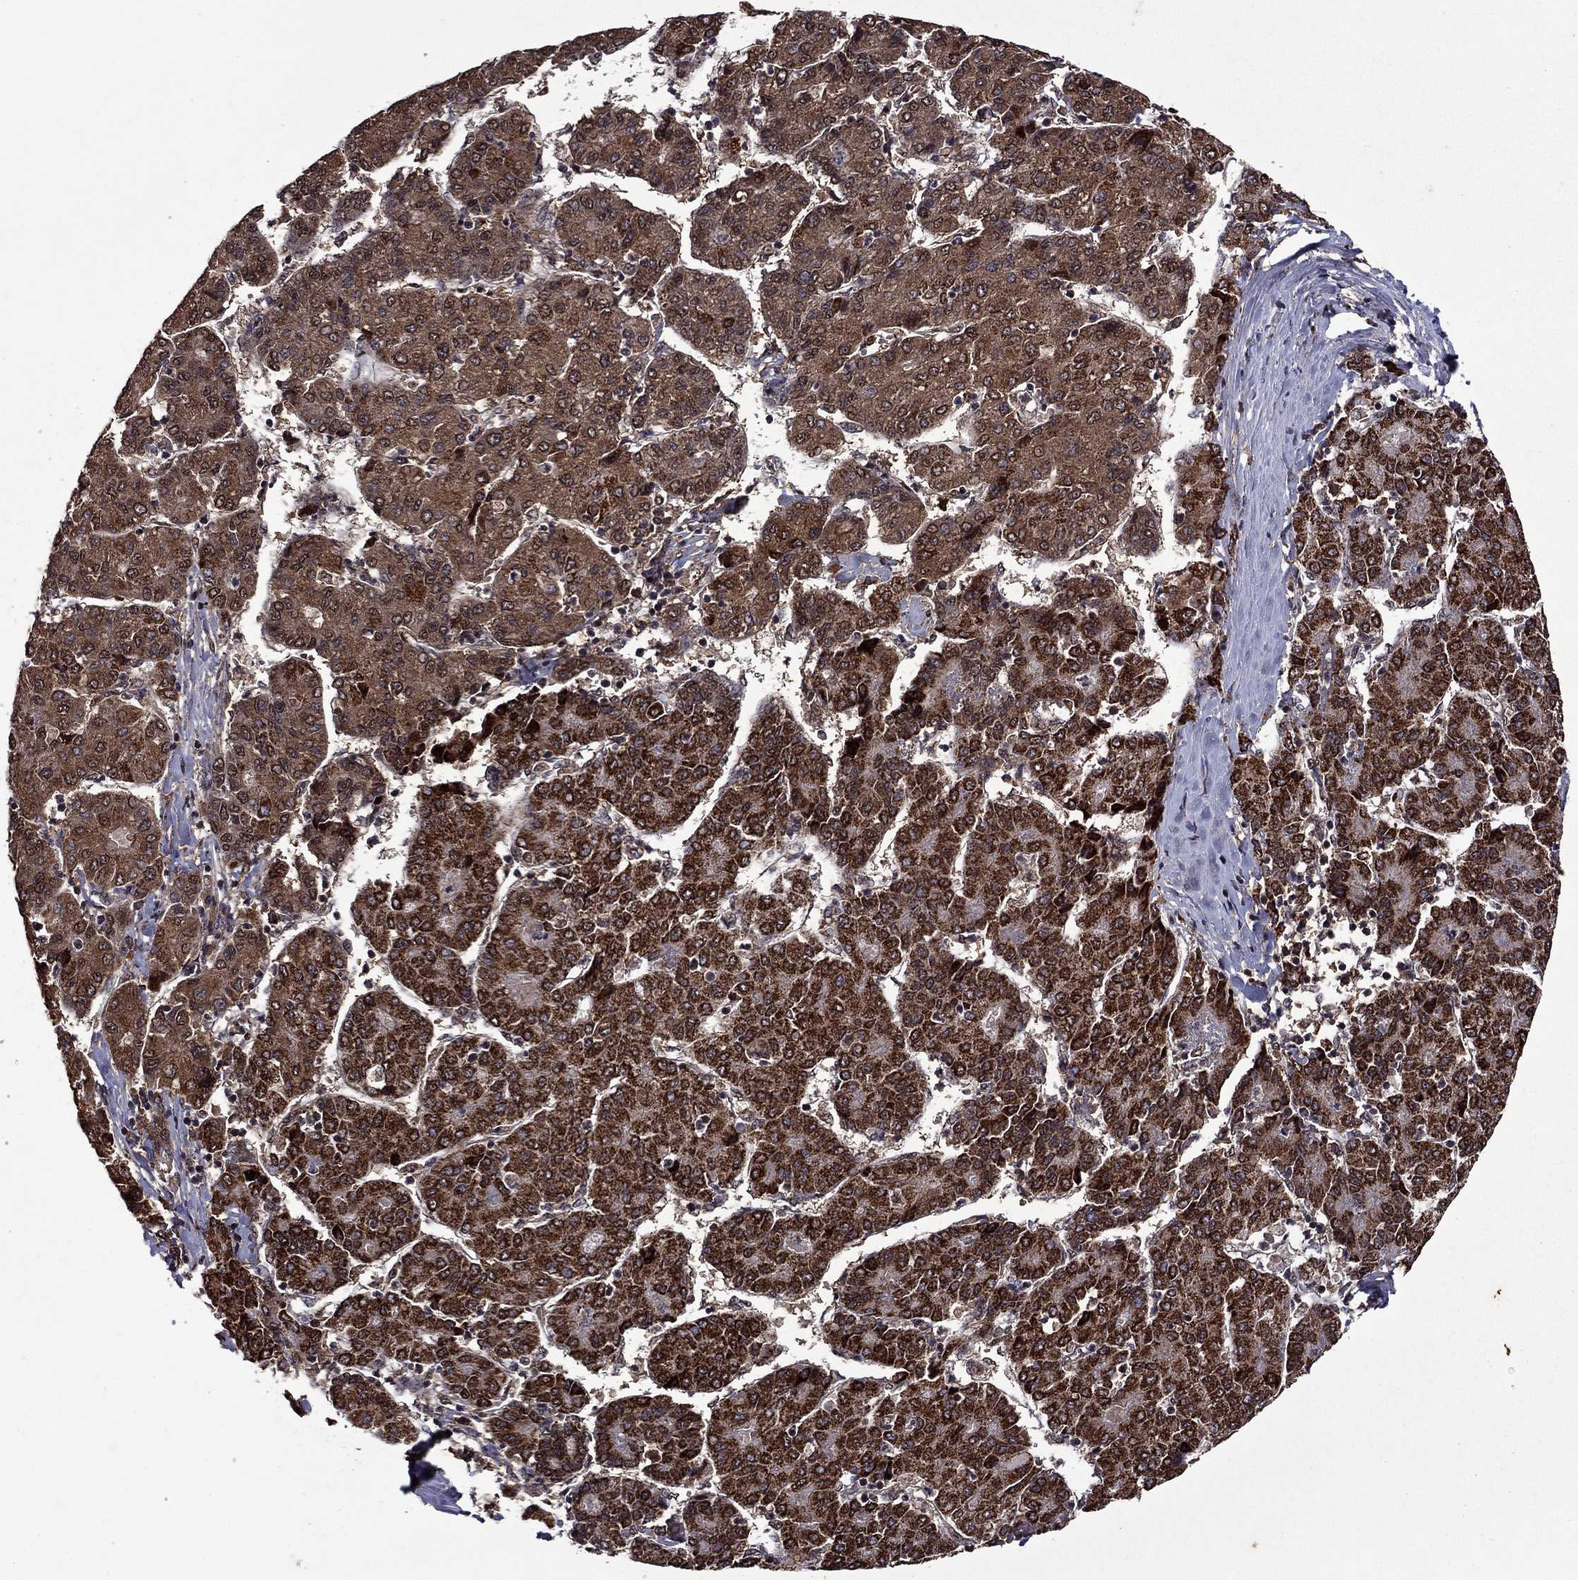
{"staining": {"intensity": "strong", "quantity": ">75%", "location": "cytoplasmic/membranous,nuclear"}, "tissue": "liver cancer", "cell_type": "Tumor cells", "image_type": "cancer", "snomed": [{"axis": "morphology", "description": "Carcinoma, Hepatocellular, NOS"}, {"axis": "topography", "description": "Liver"}], "caption": "There is high levels of strong cytoplasmic/membranous and nuclear expression in tumor cells of hepatocellular carcinoma (liver), as demonstrated by immunohistochemical staining (brown color).", "gene": "ITM2B", "patient": {"sex": "male", "age": 65}}